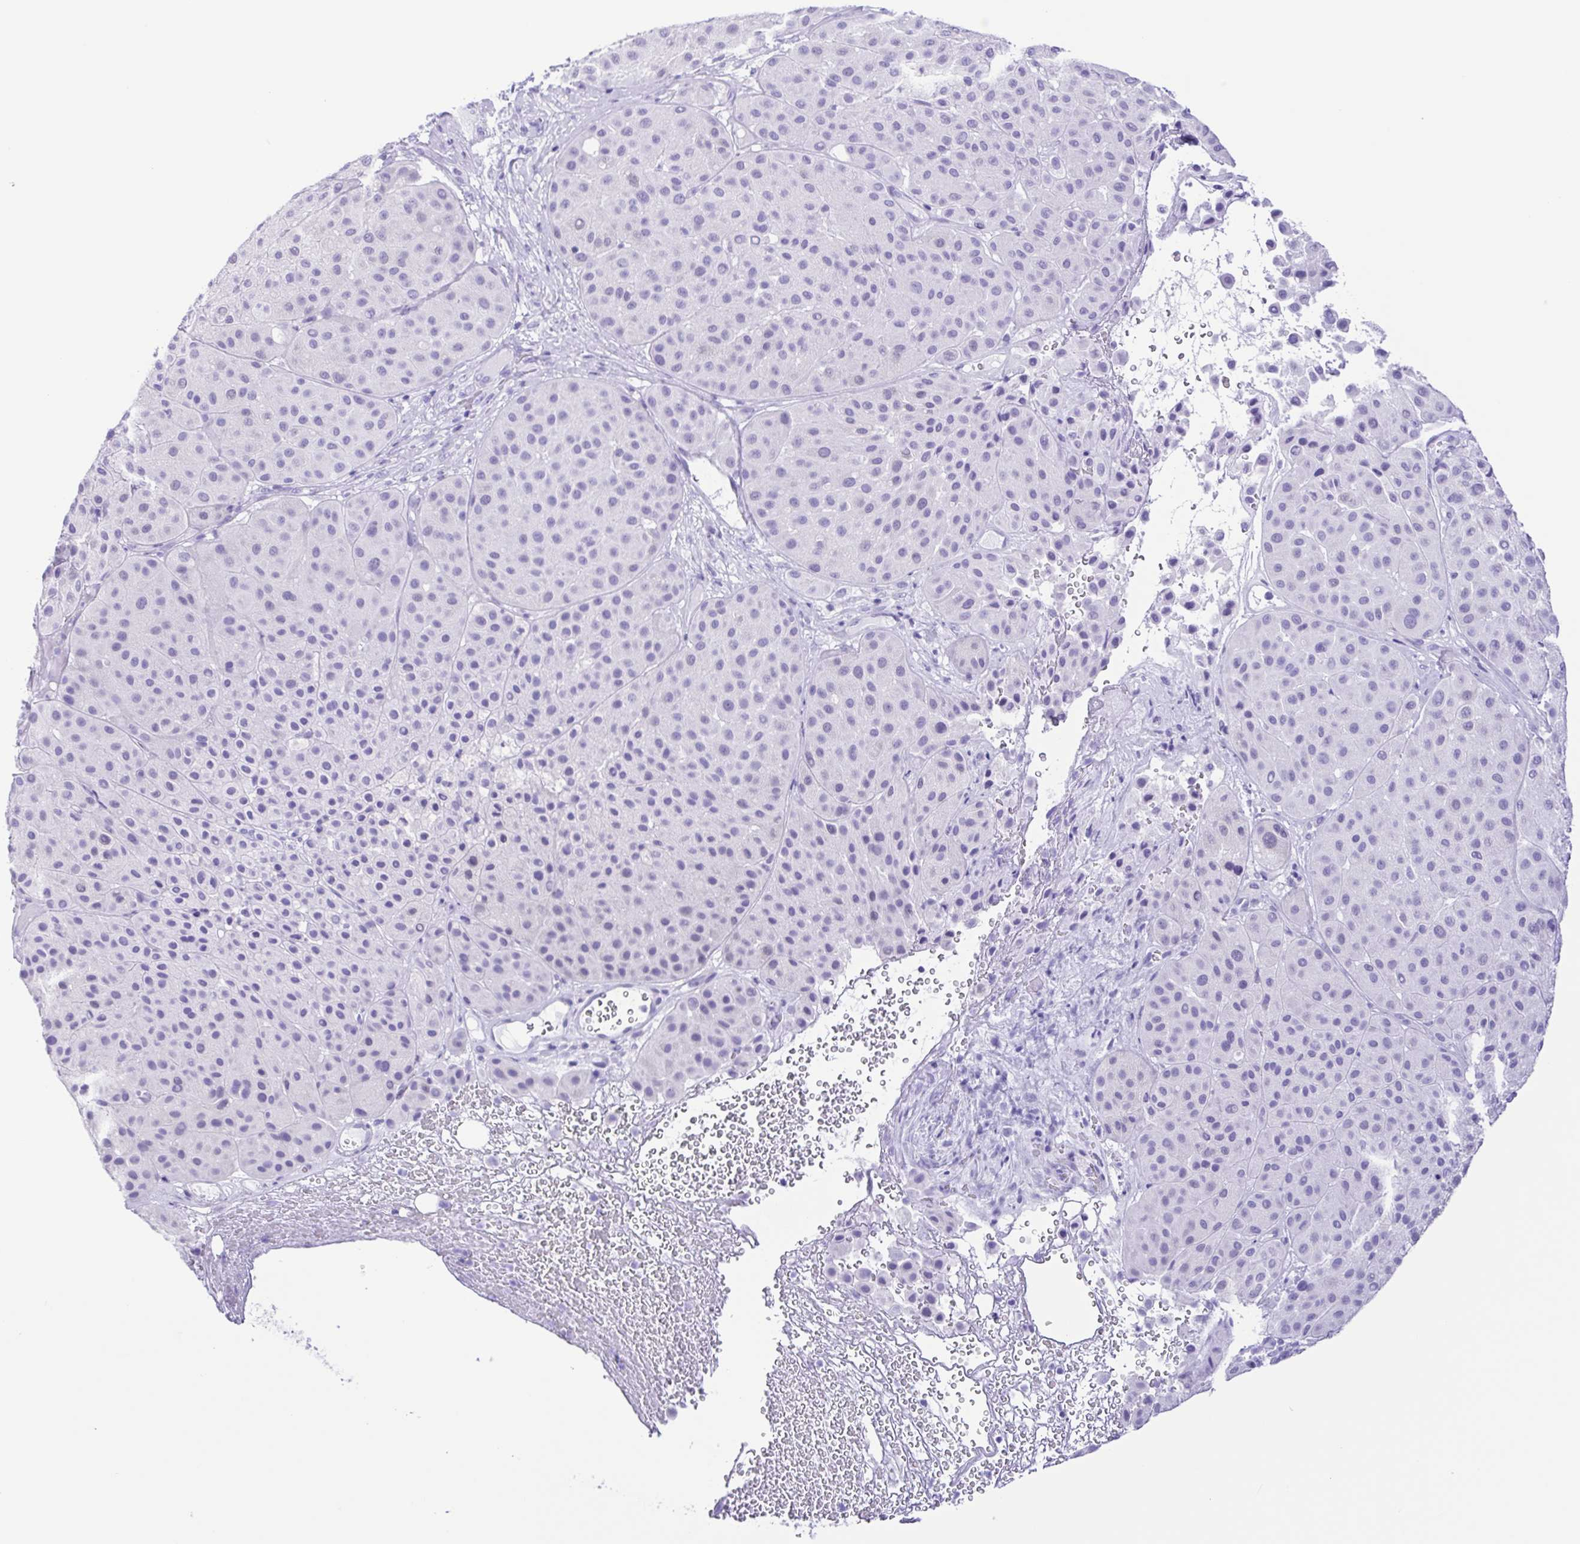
{"staining": {"intensity": "negative", "quantity": "none", "location": "none"}, "tissue": "melanoma", "cell_type": "Tumor cells", "image_type": "cancer", "snomed": [{"axis": "morphology", "description": "Malignant melanoma, Metastatic site"}, {"axis": "topography", "description": "Smooth muscle"}], "caption": "Tumor cells show no significant expression in melanoma.", "gene": "CASP14", "patient": {"sex": "male", "age": 41}}